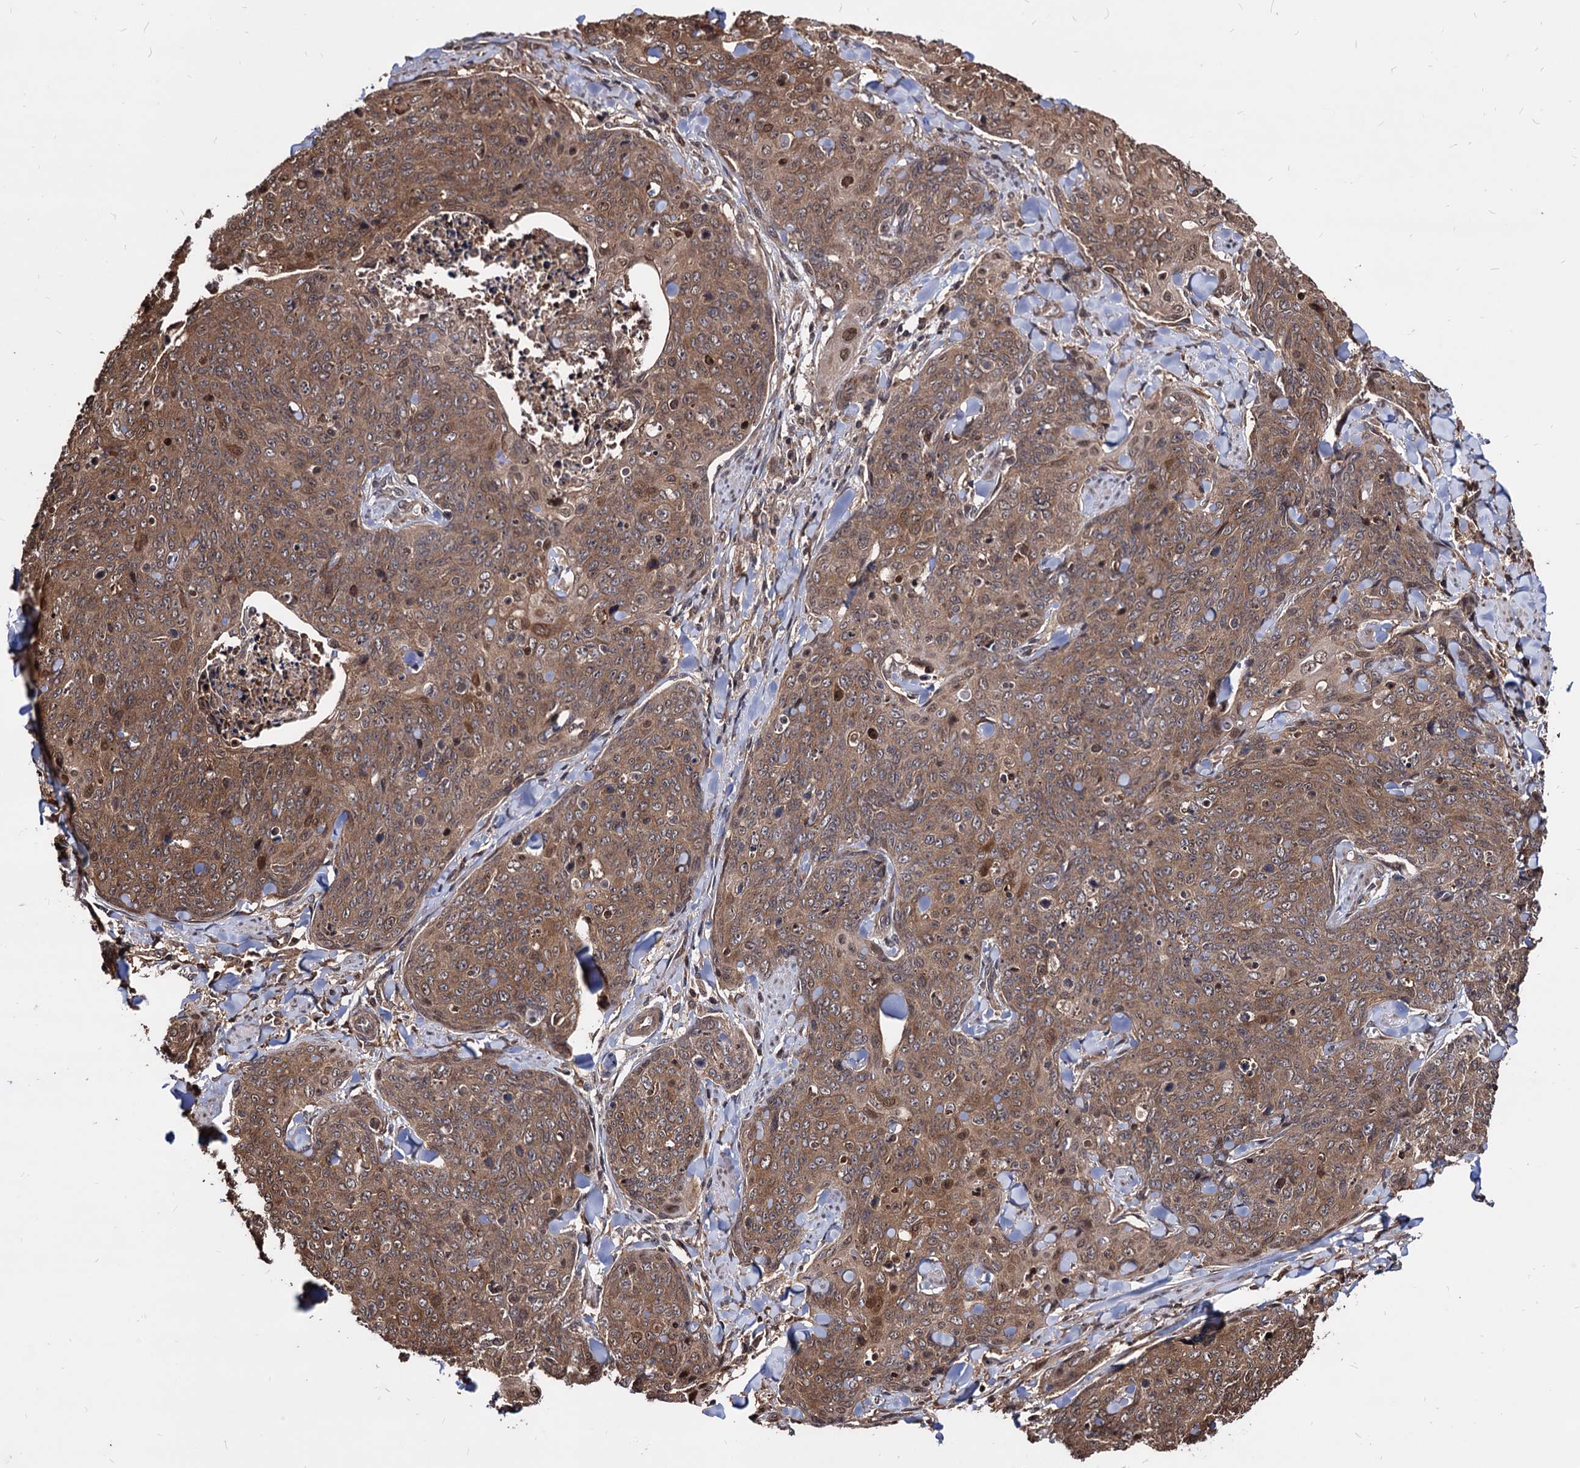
{"staining": {"intensity": "moderate", "quantity": ">75%", "location": "cytoplasmic/membranous,nuclear"}, "tissue": "skin cancer", "cell_type": "Tumor cells", "image_type": "cancer", "snomed": [{"axis": "morphology", "description": "Squamous cell carcinoma, NOS"}, {"axis": "topography", "description": "Skin"}, {"axis": "topography", "description": "Vulva"}], "caption": "A brown stain labels moderate cytoplasmic/membranous and nuclear expression of a protein in human squamous cell carcinoma (skin) tumor cells.", "gene": "ANKRD12", "patient": {"sex": "female", "age": 85}}